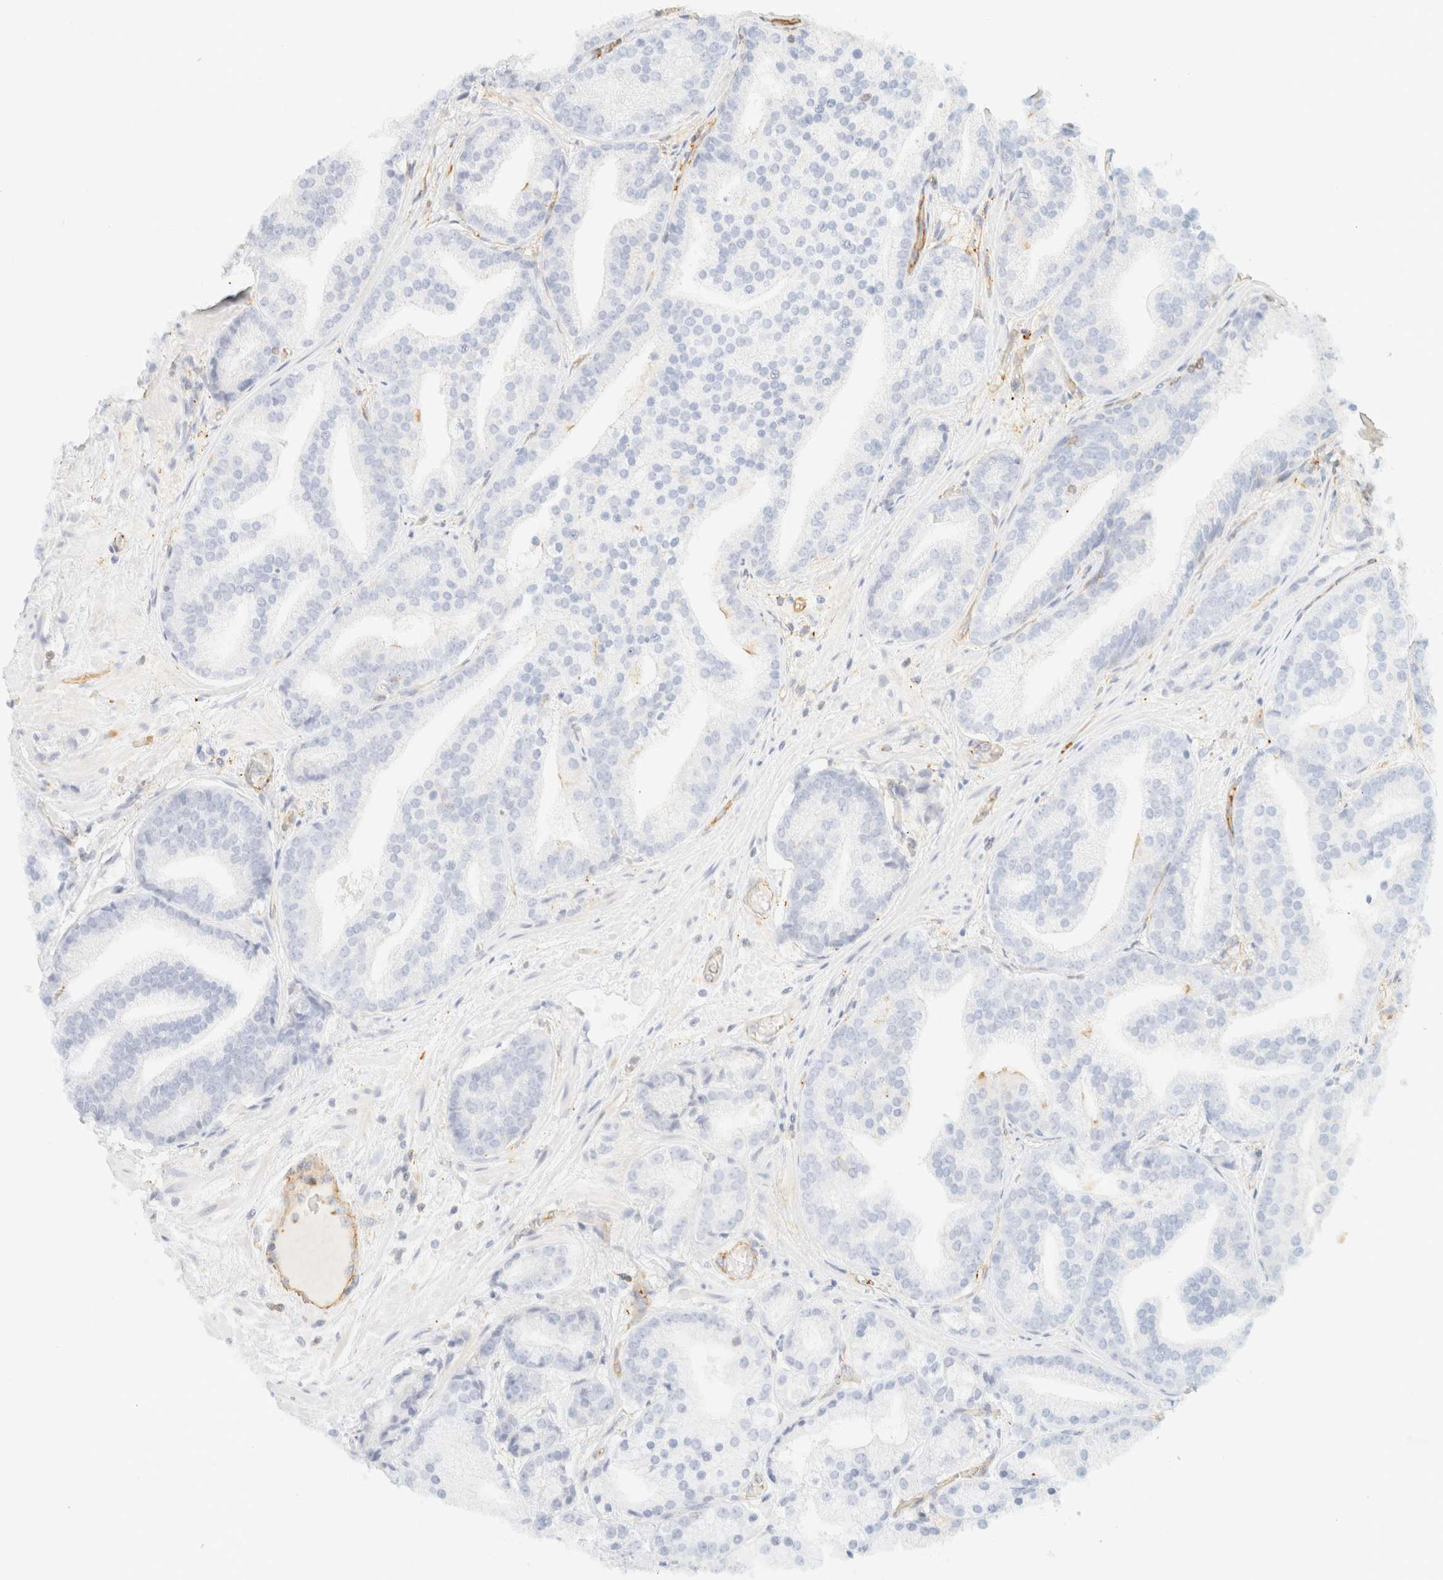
{"staining": {"intensity": "negative", "quantity": "none", "location": "none"}, "tissue": "prostate cancer", "cell_type": "Tumor cells", "image_type": "cancer", "snomed": [{"axis": "morphology", "description": "Adenocarcinoma, Low grade"}, {"axis": "topography", "description": "Prostate"}], "caption": "Immunohistochemistry (IHC) of human prostate cancer reveals no expression in tumor cells.", "gene": "OTOP2", "patient": {"sex": "male", "age": 67}}